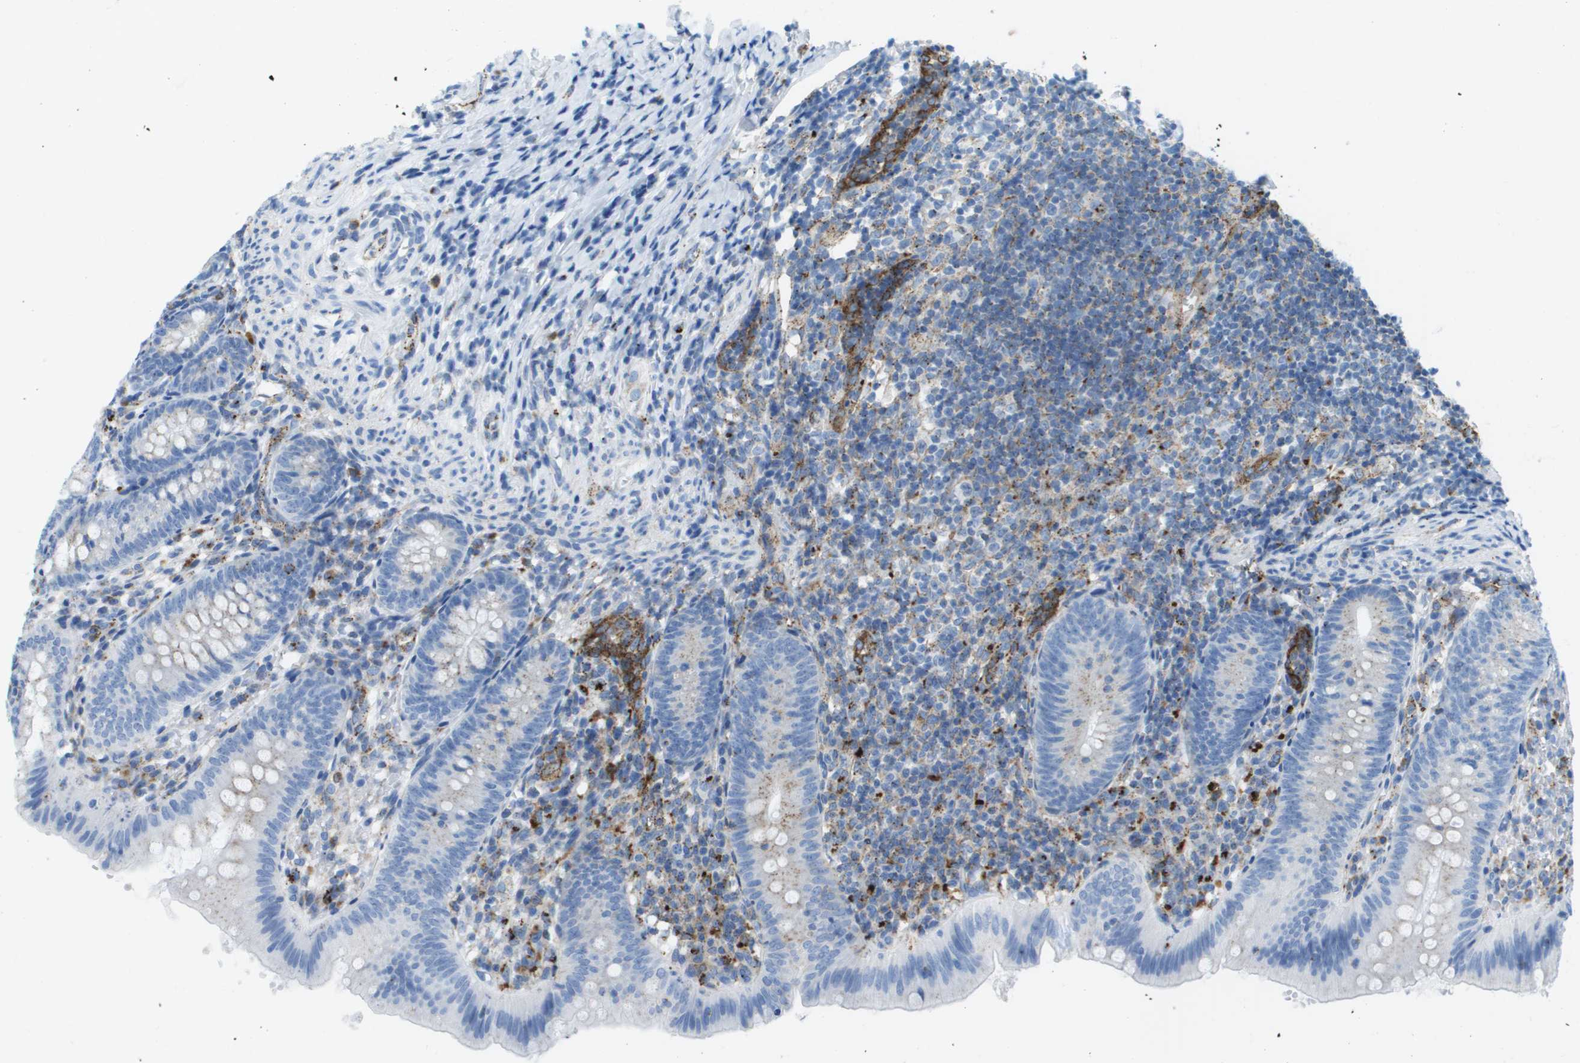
{"staining": {"intensity": "weak", "quantity": "<25%", "location": "cytoplasmic/membranous"}, "tissue": "appendix", "cell_type": "Glandular cells", "image_type": "normal", "snomed": [{"axis": "morphology", "description": "Normal tissue, NOS"}, {"axis": "topography", "description": "Appendix"}], "caption": "Immunohistochemical staining of benign appendix displays no significant expression in glandular cells. The staining was performed using DAB to visualize the protein expression in brown, while the nuclei were stained in blue with hematoxylin (Magnification: 20x).", "gene": "PRCP", "patient": {"sex": "male", "age": 1}}